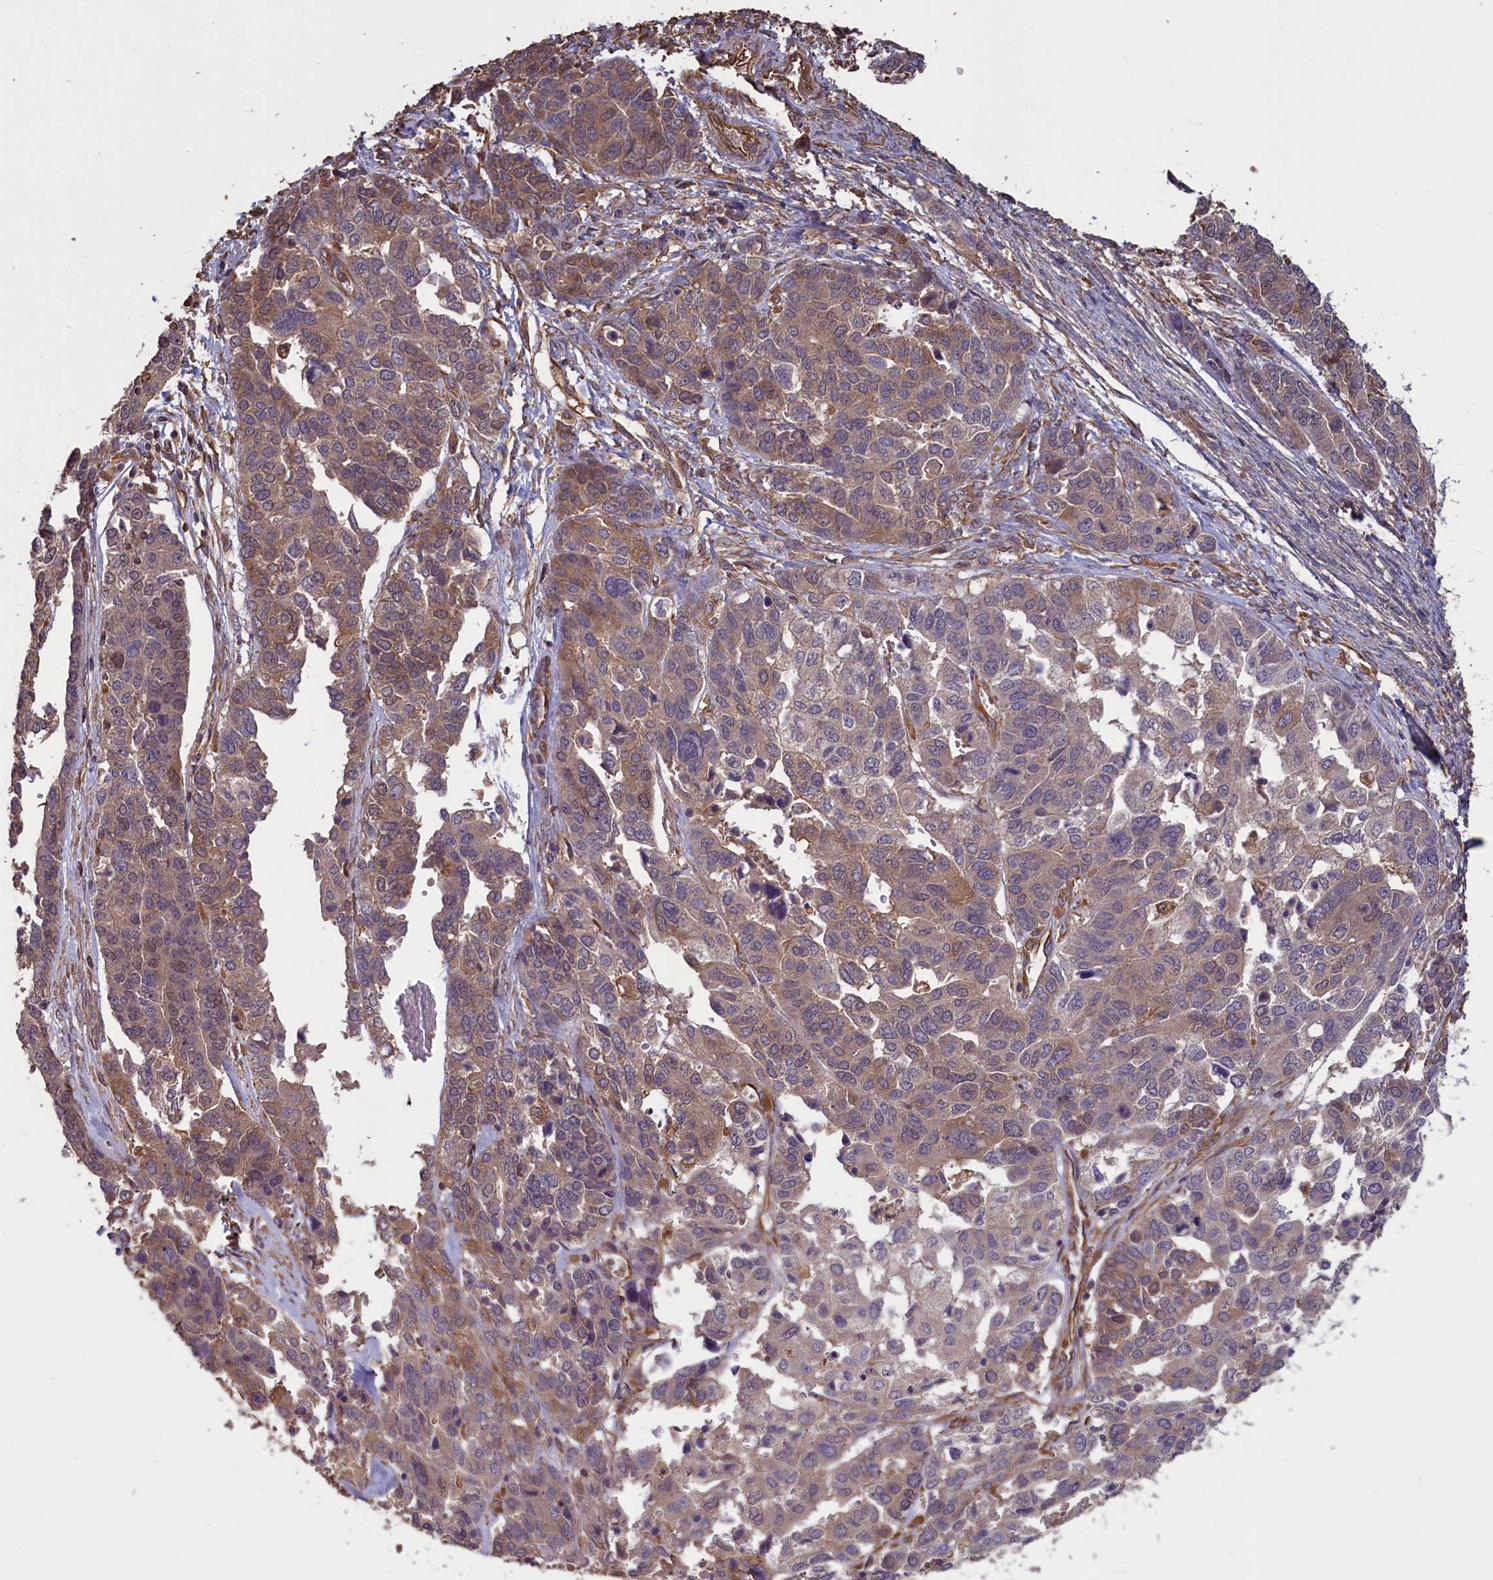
{"staining": {"intensity": "weak", "quantity": "25%-75%", "location": "cytoplasmic/membranous"}, "tissue": "ovarian cancer", "cell_type": "Tumor cells", "image_type": "cancer", "snomed": [{"axis": "morphology", "description": "Cystadenocarcinoma, serous, NOS"}, {"axis": "topography", "description": "Ovary"}], "caption": "Immunohistochemical staining of human ovarian serous cystadenocarcinoma exhibits low levels of weak cytoplasmic/membranous protein staining in about 25%-75% of tumor cells.", "gene": "DAPK3", "patient": {"sex": "female", "age": 44}}